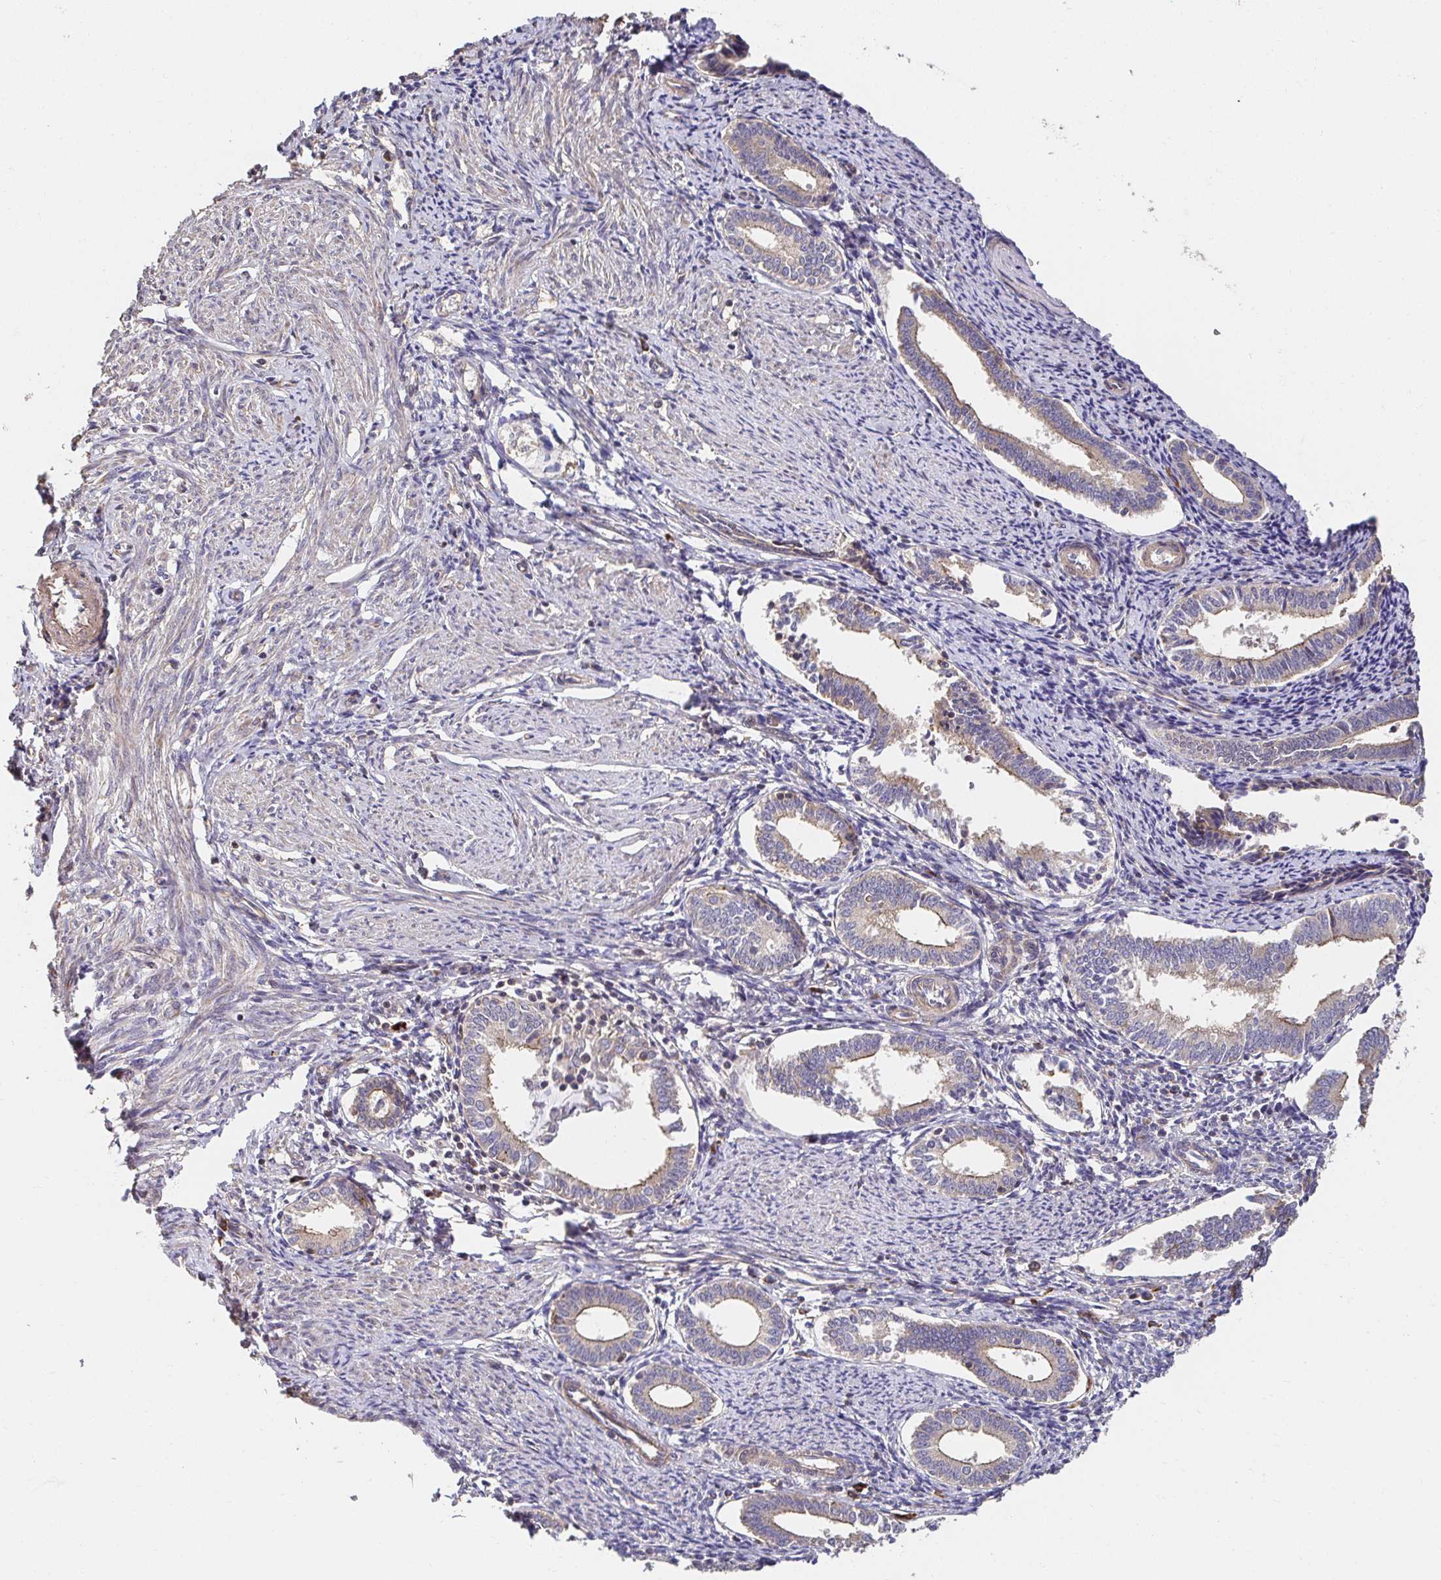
{"staining": {"intensity": "moderate", "quantity": "<25%", "location": "cytoplasmic/membranous,nuclear"}, "tissue": "endometrium", "cell_type": "Cells in endometrial stroma", "image_type": "normal", "snomed": [{"axis": "morphology", "description": "Normal tissue, NOS"}, {"axis": "topography", "description": "Endometrium"}], "caption": "A brown stain highlights moderate cytoplasmic/membranous,nuclear positivity of a protein in cells in endometrial stroma of normal endometrium. (IHC, brightfield microscopy, high magnification).", "gene": "APBB1", "patient": {"sex": "female", "age": 41}}